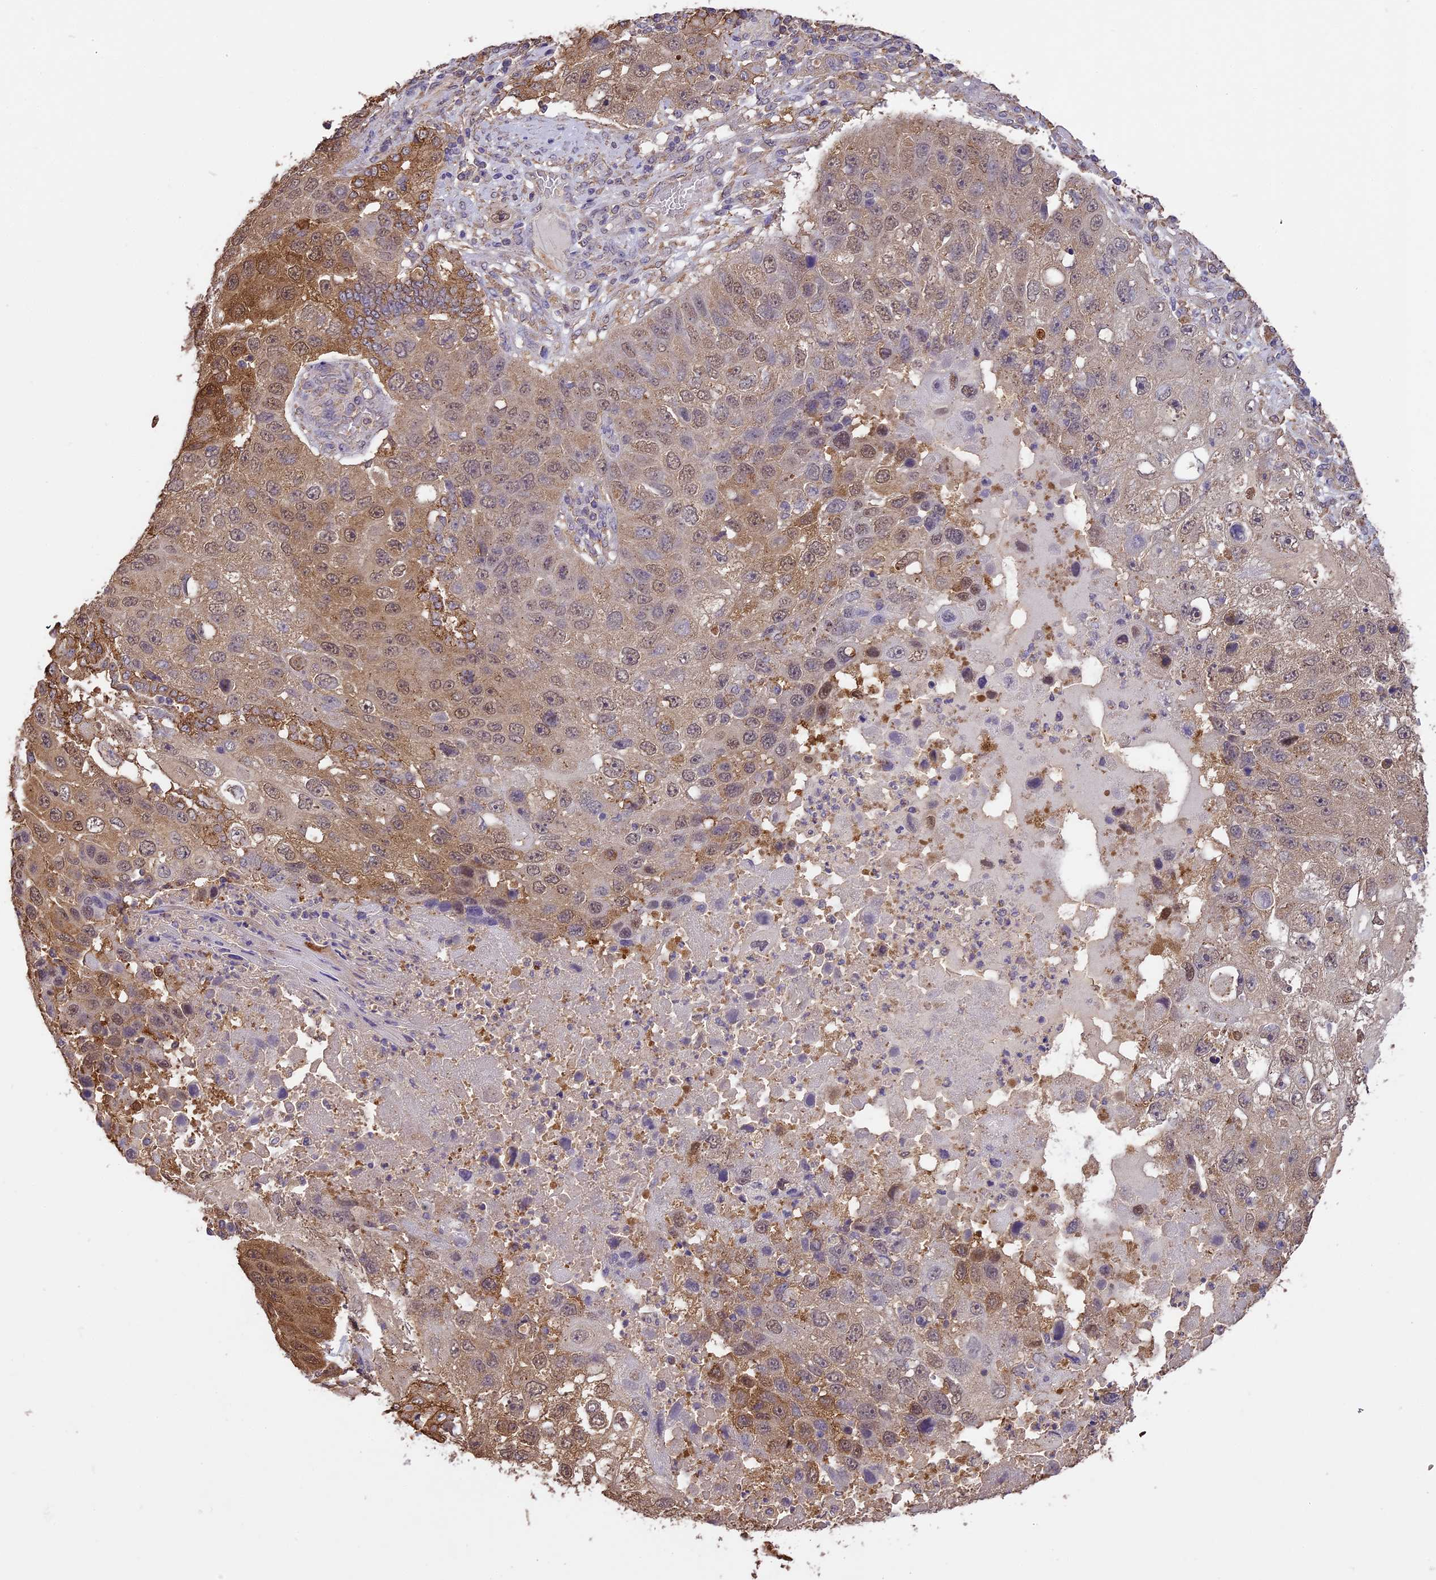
{"staining": {"intensity": "moderate", "quantity": ">75%", "location": "cytoplasmic/membranous,nuclear"}, "tissue": "lung cancer", "cell_type": "Tumor cells", "image_type": "cancer", "snomed": [{"axis": "morphology", "description": "Squamous cell carcinoma, NOS"}, {"axis": "topography", "description": "Lung"}], "caption": "Lung cancer stained with DAB (3,3'-diaminobenzidine) immunohistochemistry (IHC) demonstrates medium levels of moderate cytoplasmic/membranous and nuclear staining in approximately >75% of tumor cells.", "gene": "ARHGAP19", "patient": {"sex": "male", "age": 61}}